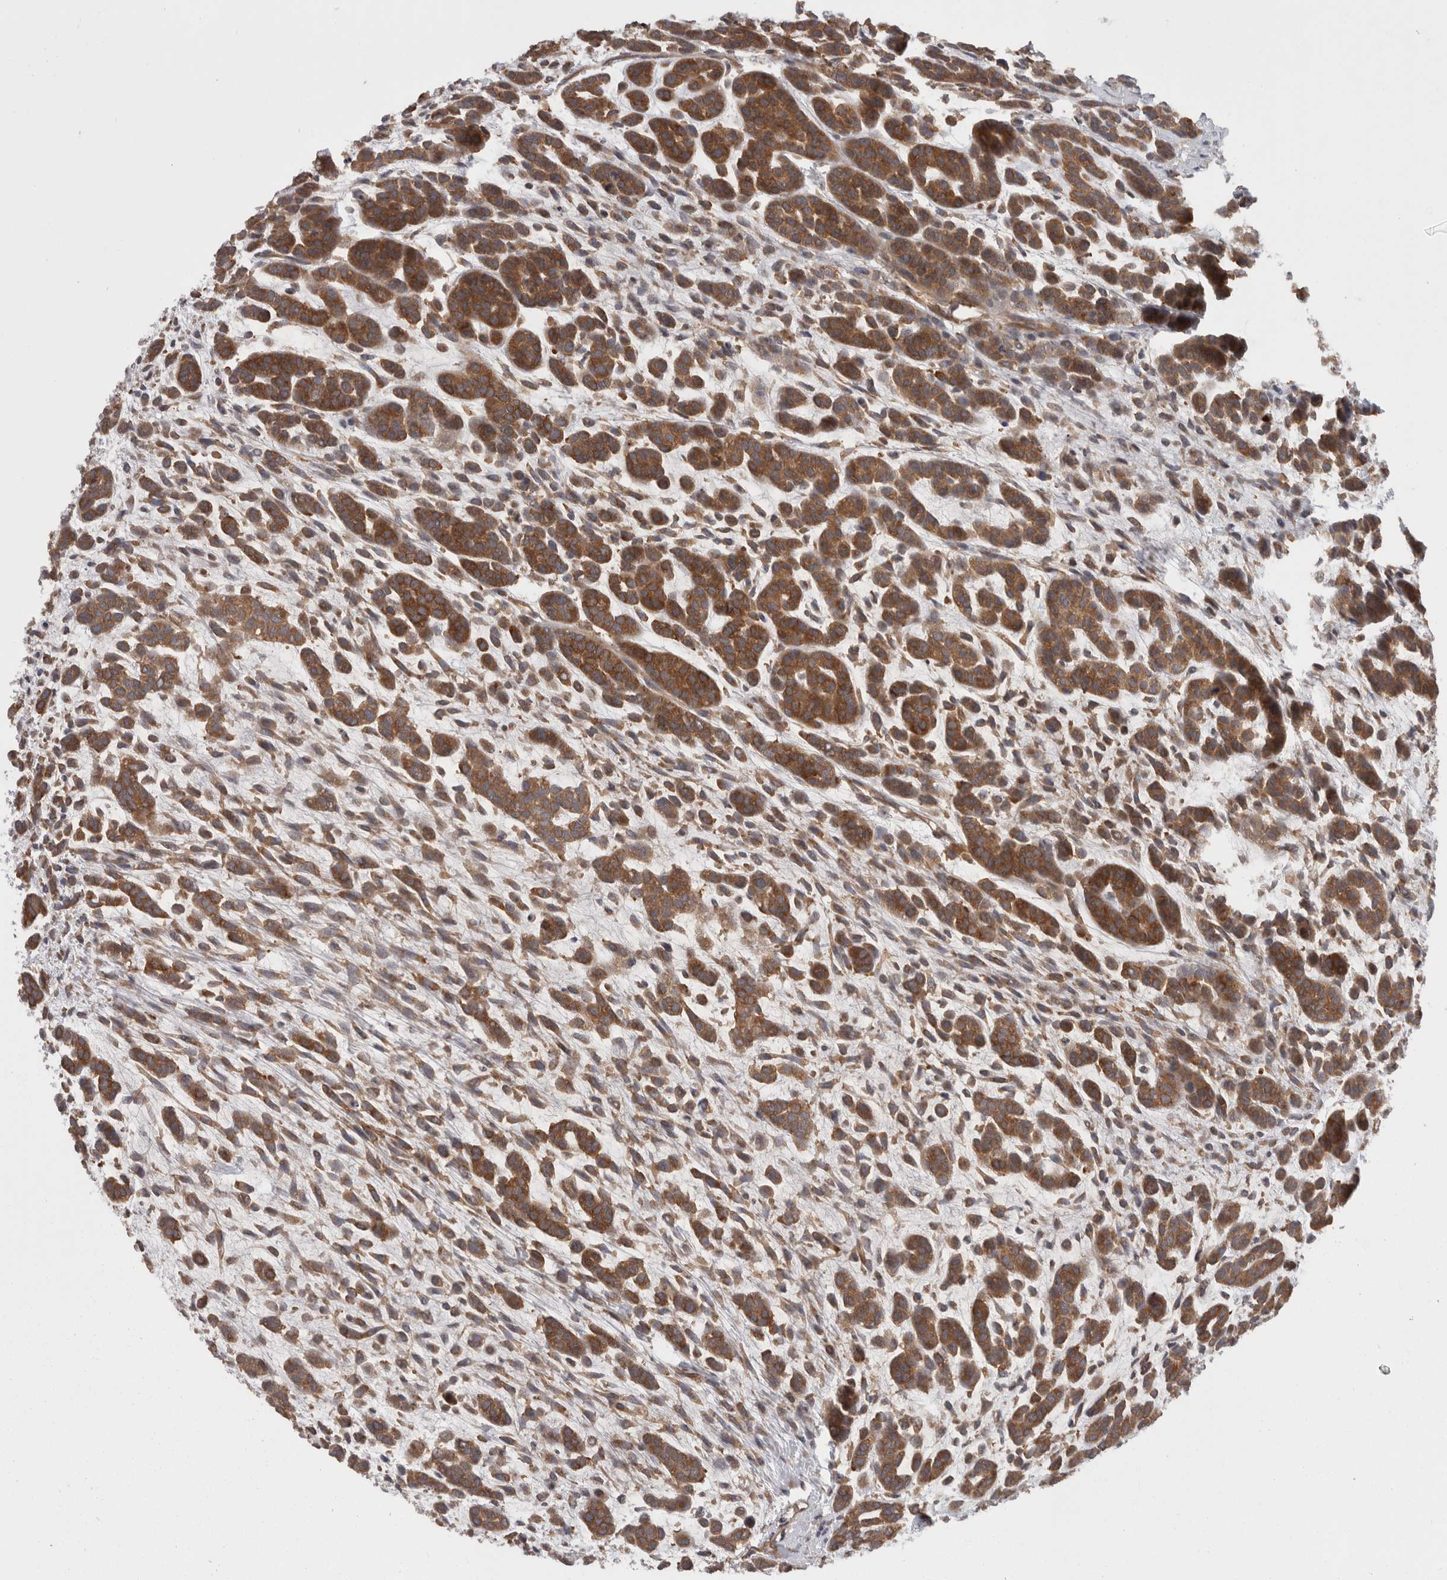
{"staining": {"intensity": "strong", "quantity": ">75%", "location": "cytoplasmic/membranous"}, "tissue": "head and neck cancer", "cell_type": "Tumor cells", "image_type": "cancer", "snomed": [{"axis": "morphology", "description": "Adenocarcinoma, NOS"}, {"axis": "morphology", "description": "Adenoma, NOS"}, {"axis": "topography", "description": "Head-Neck"}], "caption": "Immunohistochemistry (IHC) image of neoplastic tissue: head and neck adenoma stained using immunohistochemistry demonstrates high levels of strong protein expression localized specifically in the cytoplasmic/membranous of tumor cells, appearing as a cytoplasmic/membranous brown color.", "gene": "SMCR8", "patient": {"sex": "female", "age": 55}}